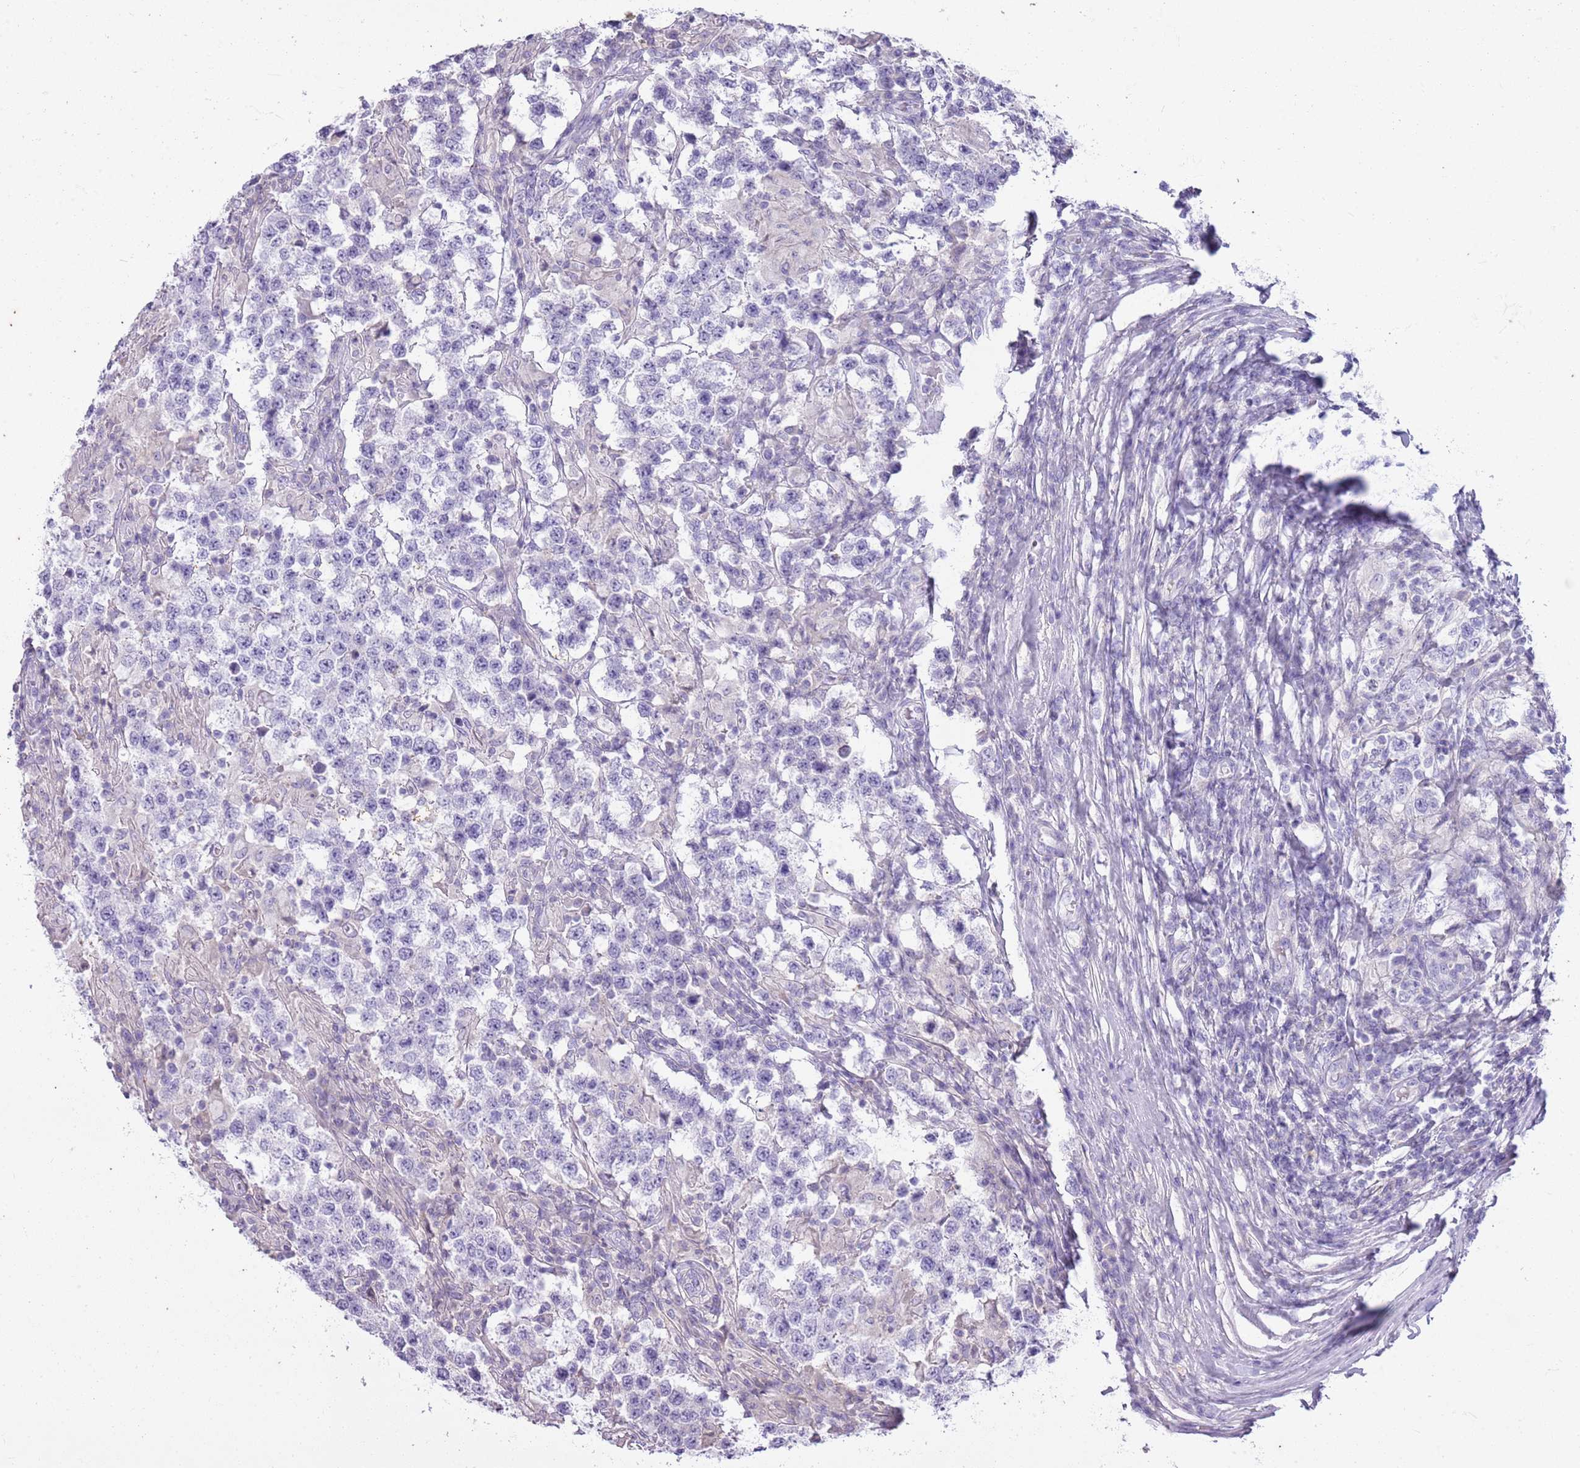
{"staining": {"intensity": "negative", "quantity": "none", "location": "none"}, "tissue": "testis cancer", "cell_type": "Tumor cells", "image_type": "cancer", "snomed": [{"axis": "morphology", "description": "Seminoma, NOS"}, {"axis": "morphology", "description": "Carcinoma, Embryonal, NOS"}, {"axis": "topography", "description": "Testis"}], "caption": "DAB immunohistochemical staining of human testis cancer (embryonal carcinoma) reveals no significant expression in tumor cells.", "gene": "CNPPD1", "patient": {"sex": "male", "age": 41}}